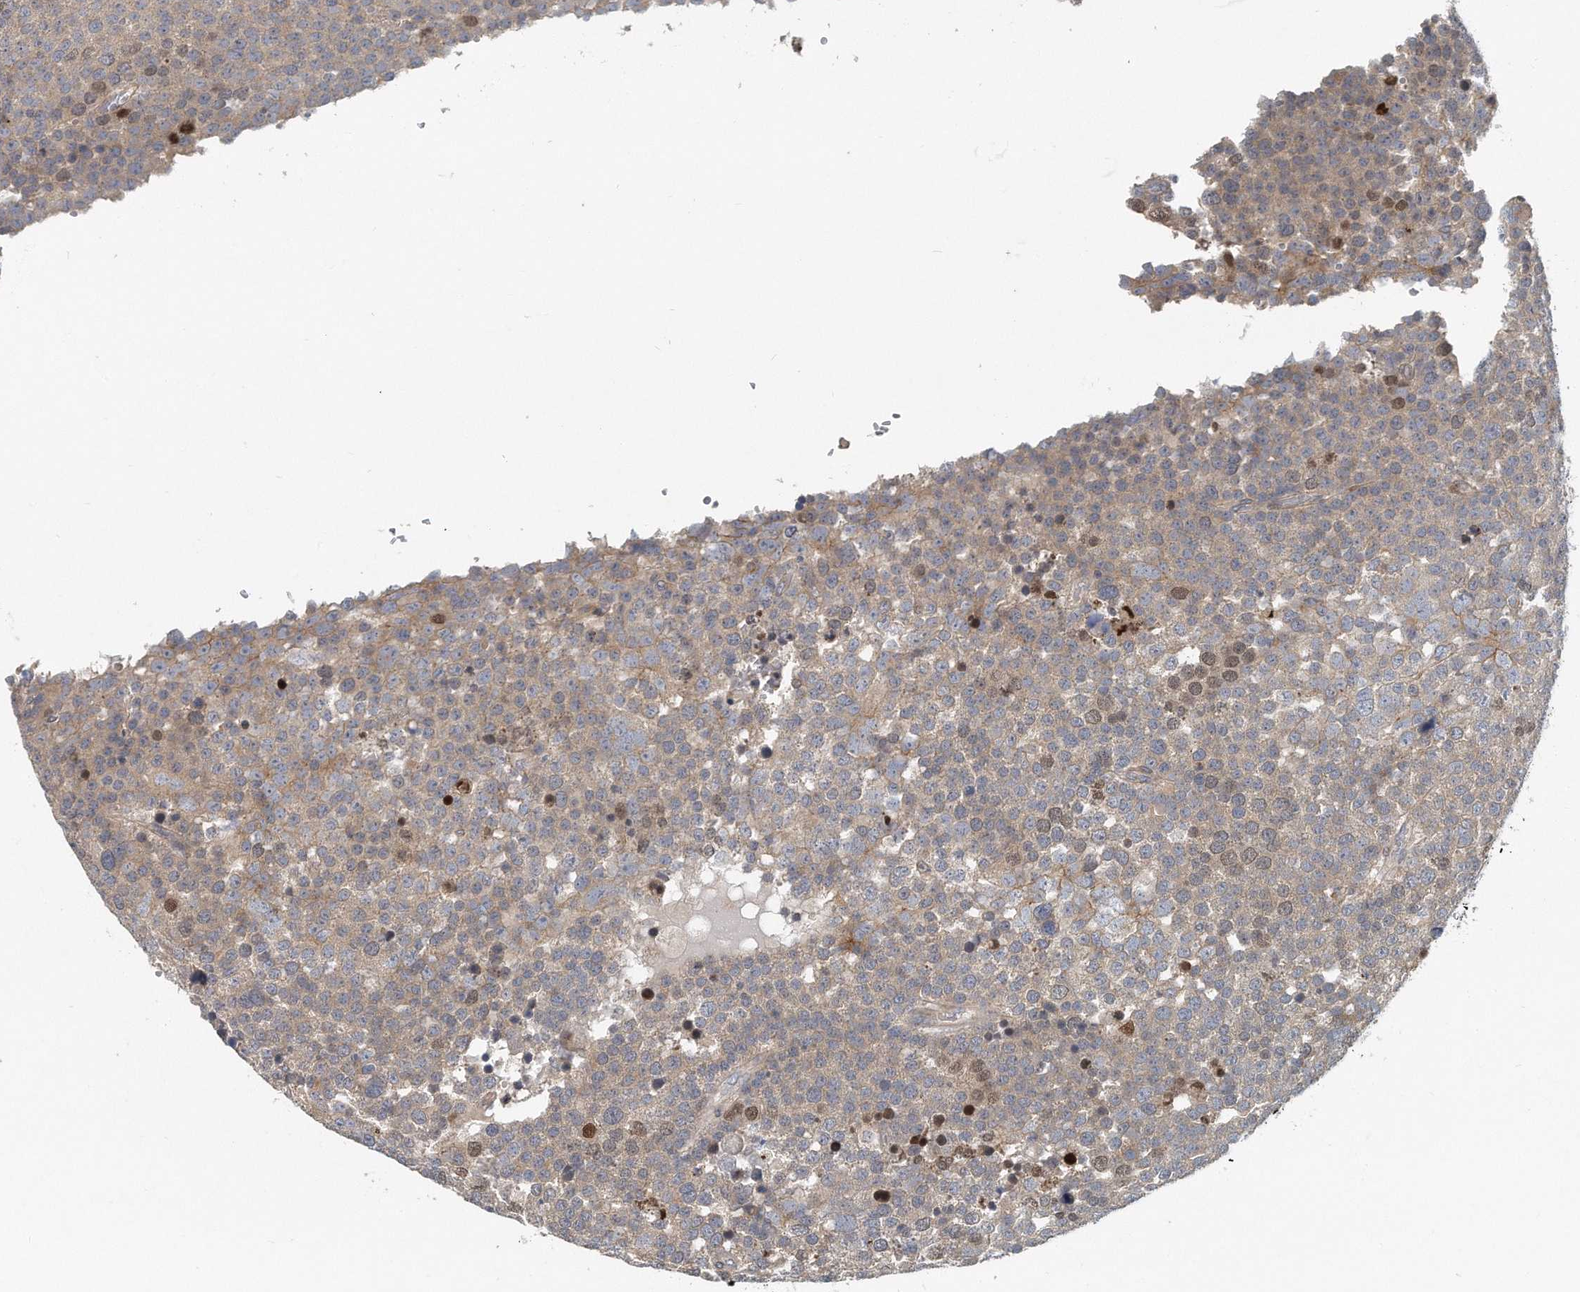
{"staining": {"intensity": "moderate", "quantity": "25%-75%", "location": "cytoplasmic/membranous,nuclear"}, "tissue": "testis cancer", "cell_type": "Tumor cells", "image_type": "cancer", "snomed": [{"axis": "morphology", "description": "Seminoma, NOS"}, {"axis": "topography", "description": "Testis"}], "caption": "Immunohistochemical staining of human seminoma (testis) demonstrates medium levels of moderate cytoplasmic/membranous and nuclear positivity in about 25%-75% of tumor cells.", "gene": "PCDH8", "patient": {"sex": "male", "age": 71}}